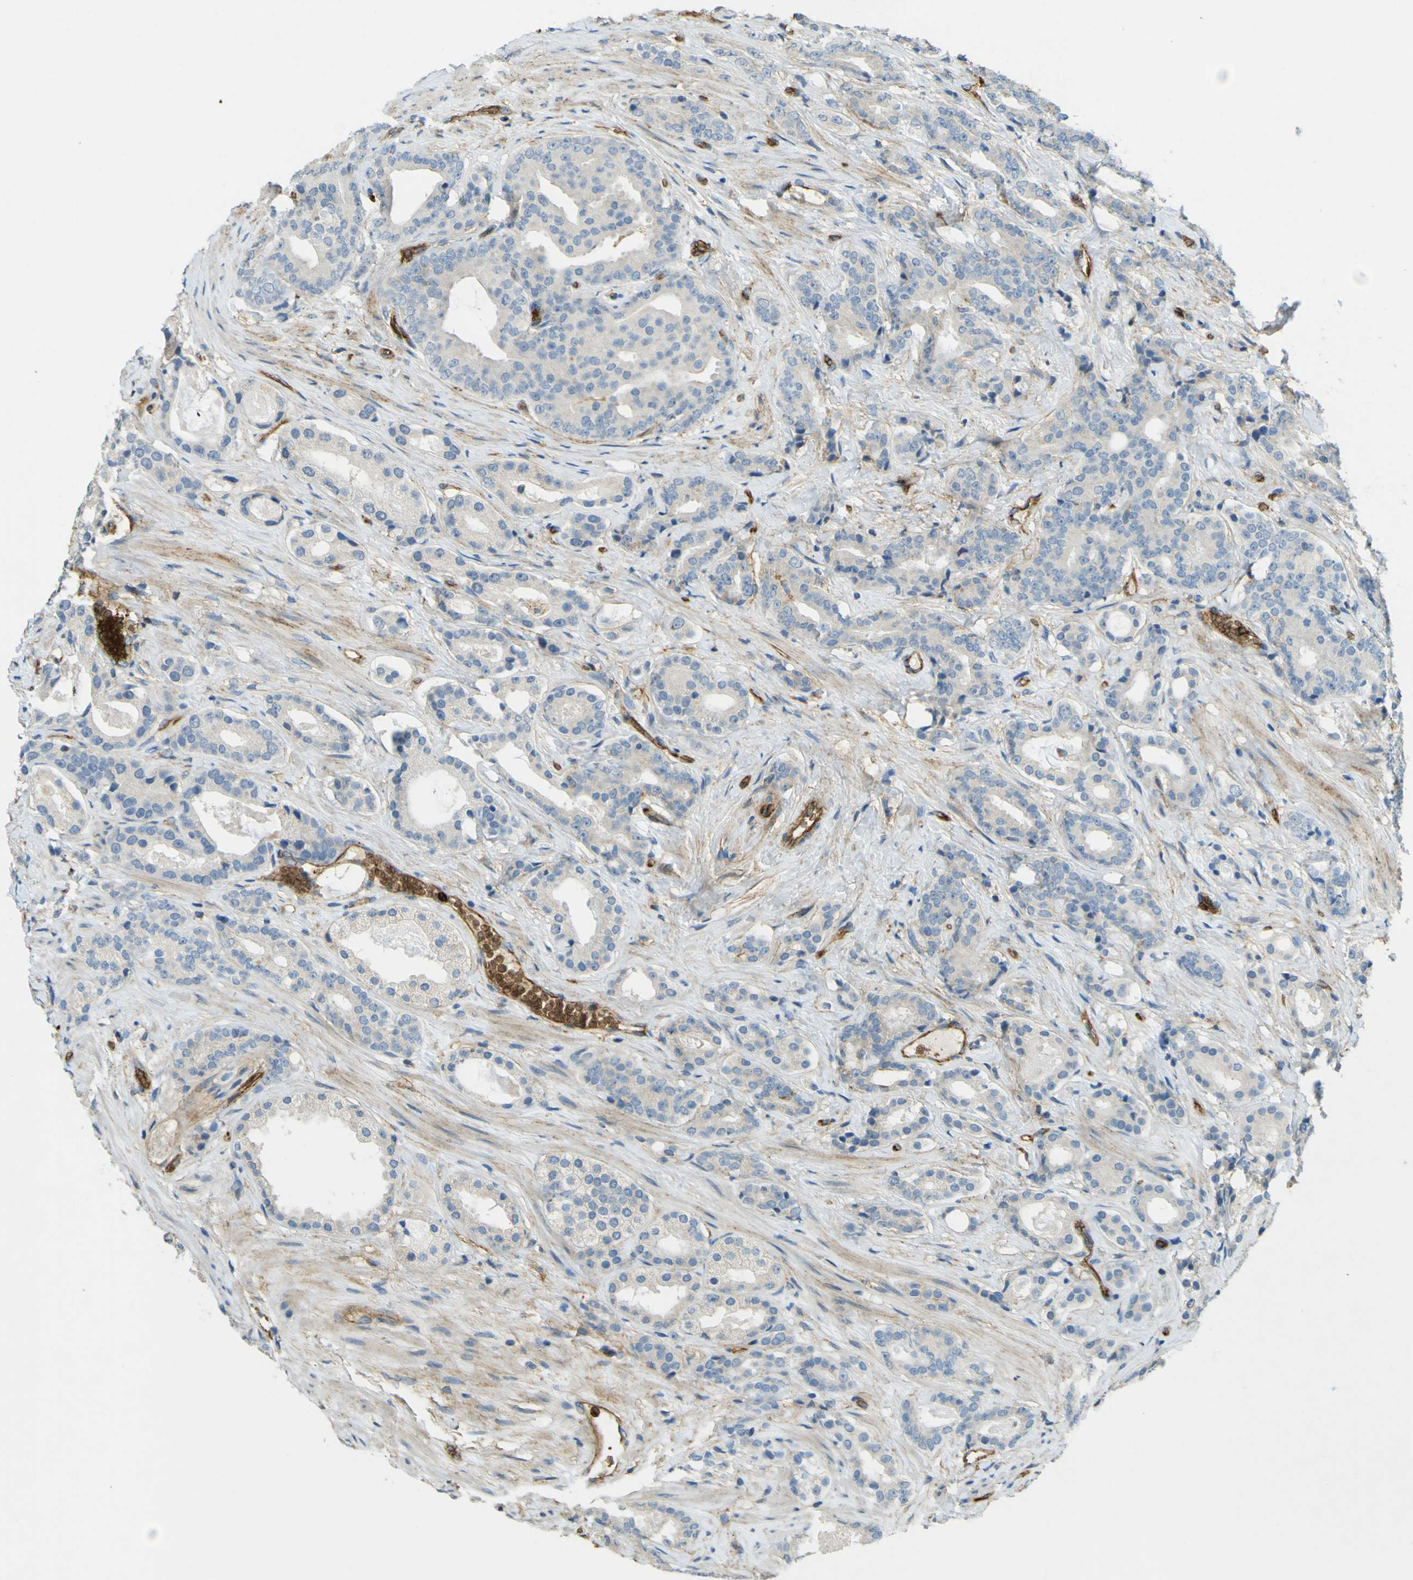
{"staining": {"intensity": "negative", "quantity": "none", "location": "none"}, "tissue": "prostate cancer", "cell_type": "Tumor cells", "image_type": "cancer", "snomed": [{"axis": "morphology", "description": "Adenocarcinoma, High grade"}, {"axis": "topography", "description": "Prostate"}], "caption": "High magnification brightfield microscopy of prostate cancer stained with DAB (3,3'-diaminobenzidine) (brown) and counterstained with hematoxylin (blue): tumor cells show no significant positivity.", "gene": "PLXDC1", "patient": {"sex": "male", "age": 71}}